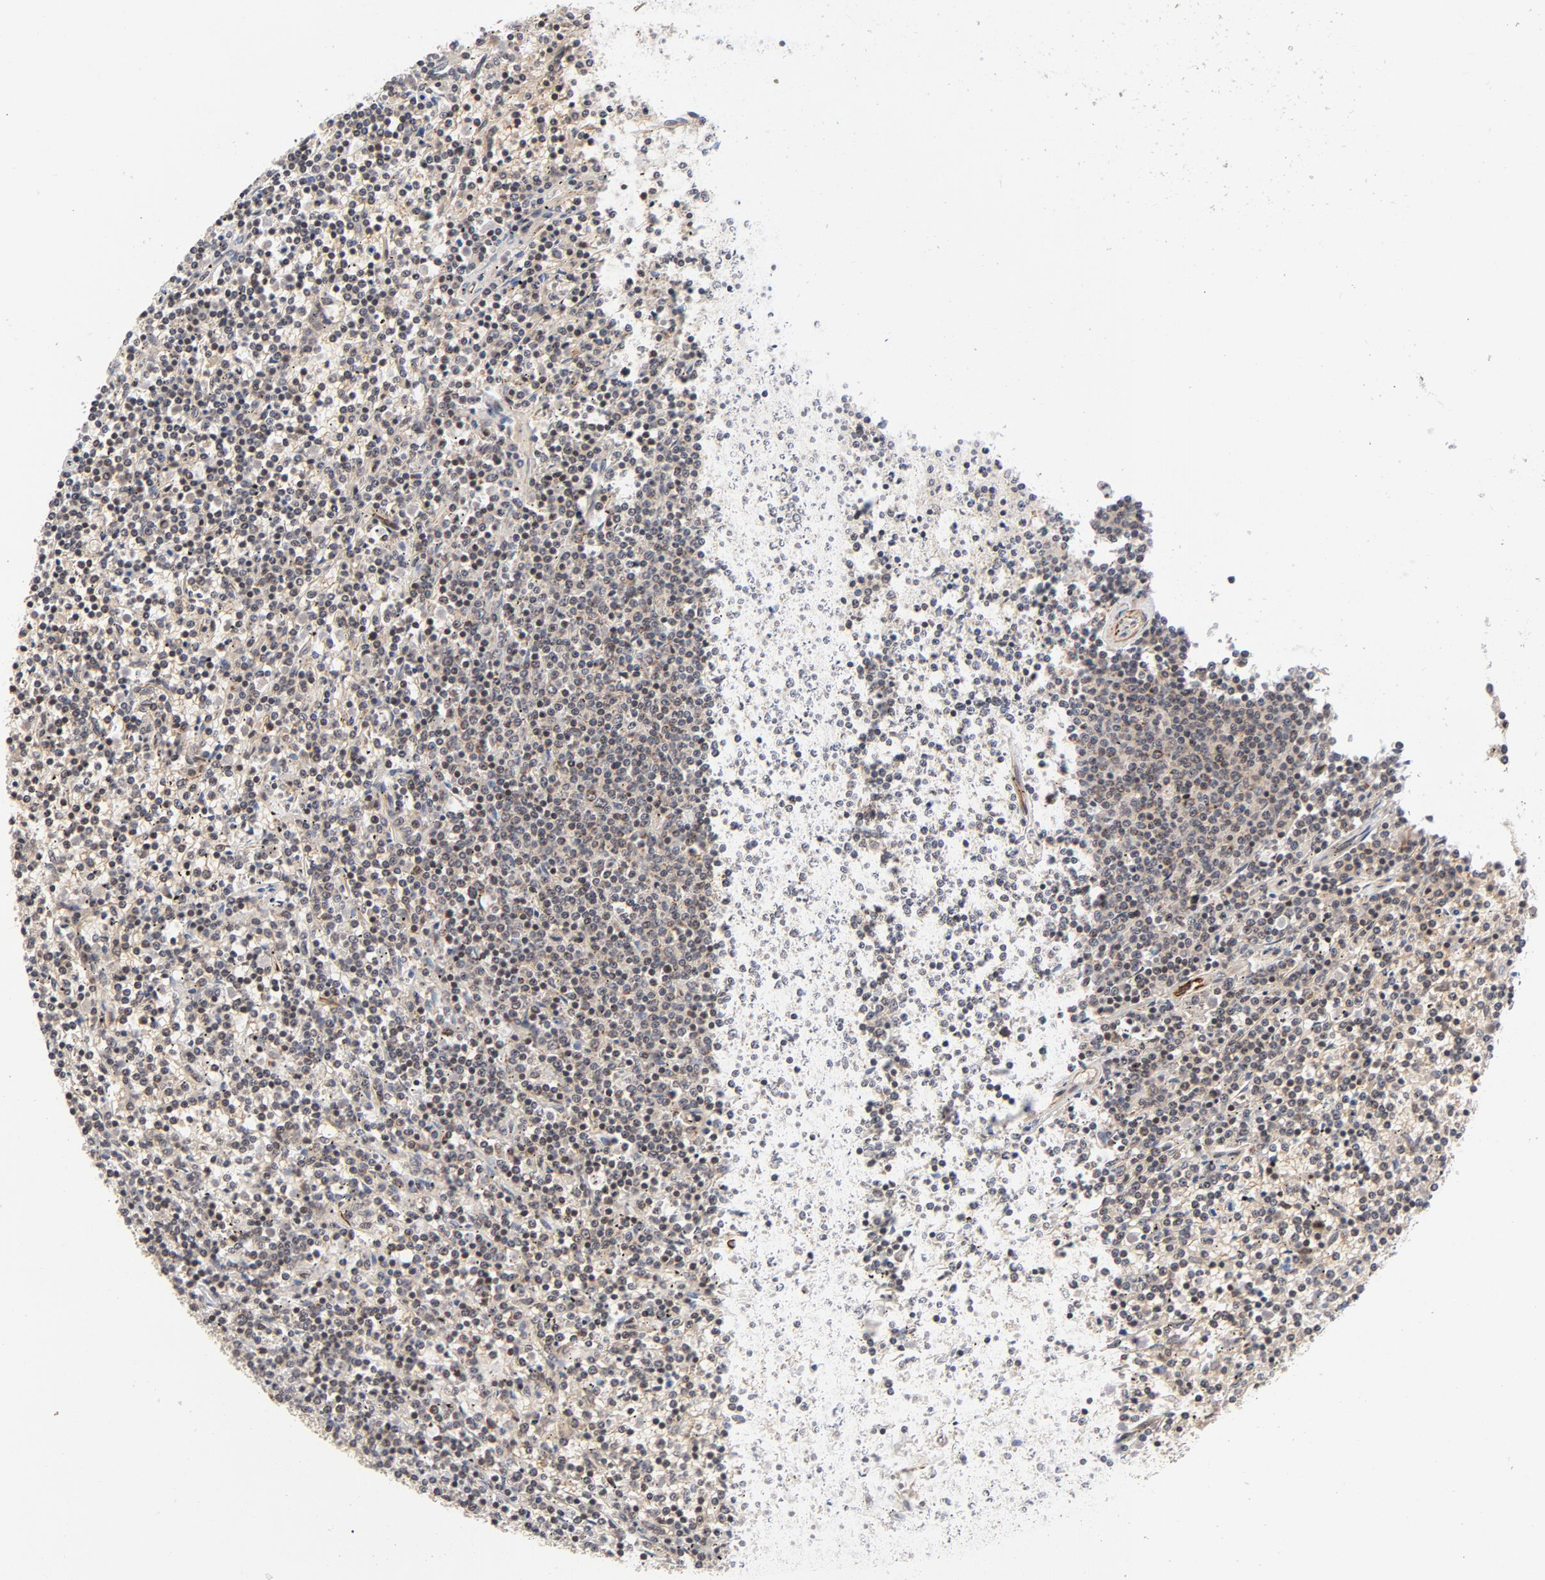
{"staining": {"intensity": "weak", "quantity": ">75%", "location": "cytoplasmic/membranous"}, "tissue": "lymphoma", "cell_type": "Tumor cells", "image_type": "cancer", "snomed": [{"axis": "morphology", "description": "Malignant lymphoma, non-Hodgkin's type, Low grade"}, {"axis": "topography", "description": "Spleen"}], "caption": "This photomicrograph displays lymphoma stained with IHC to label a protein in brown. The cytoplasmic/membranous of tumor cells show weak positivity for the protein. Nuclei are counter-stained blue.", "gene": "DNAAF2", "patient": {"sex": "female", "age": 50}}